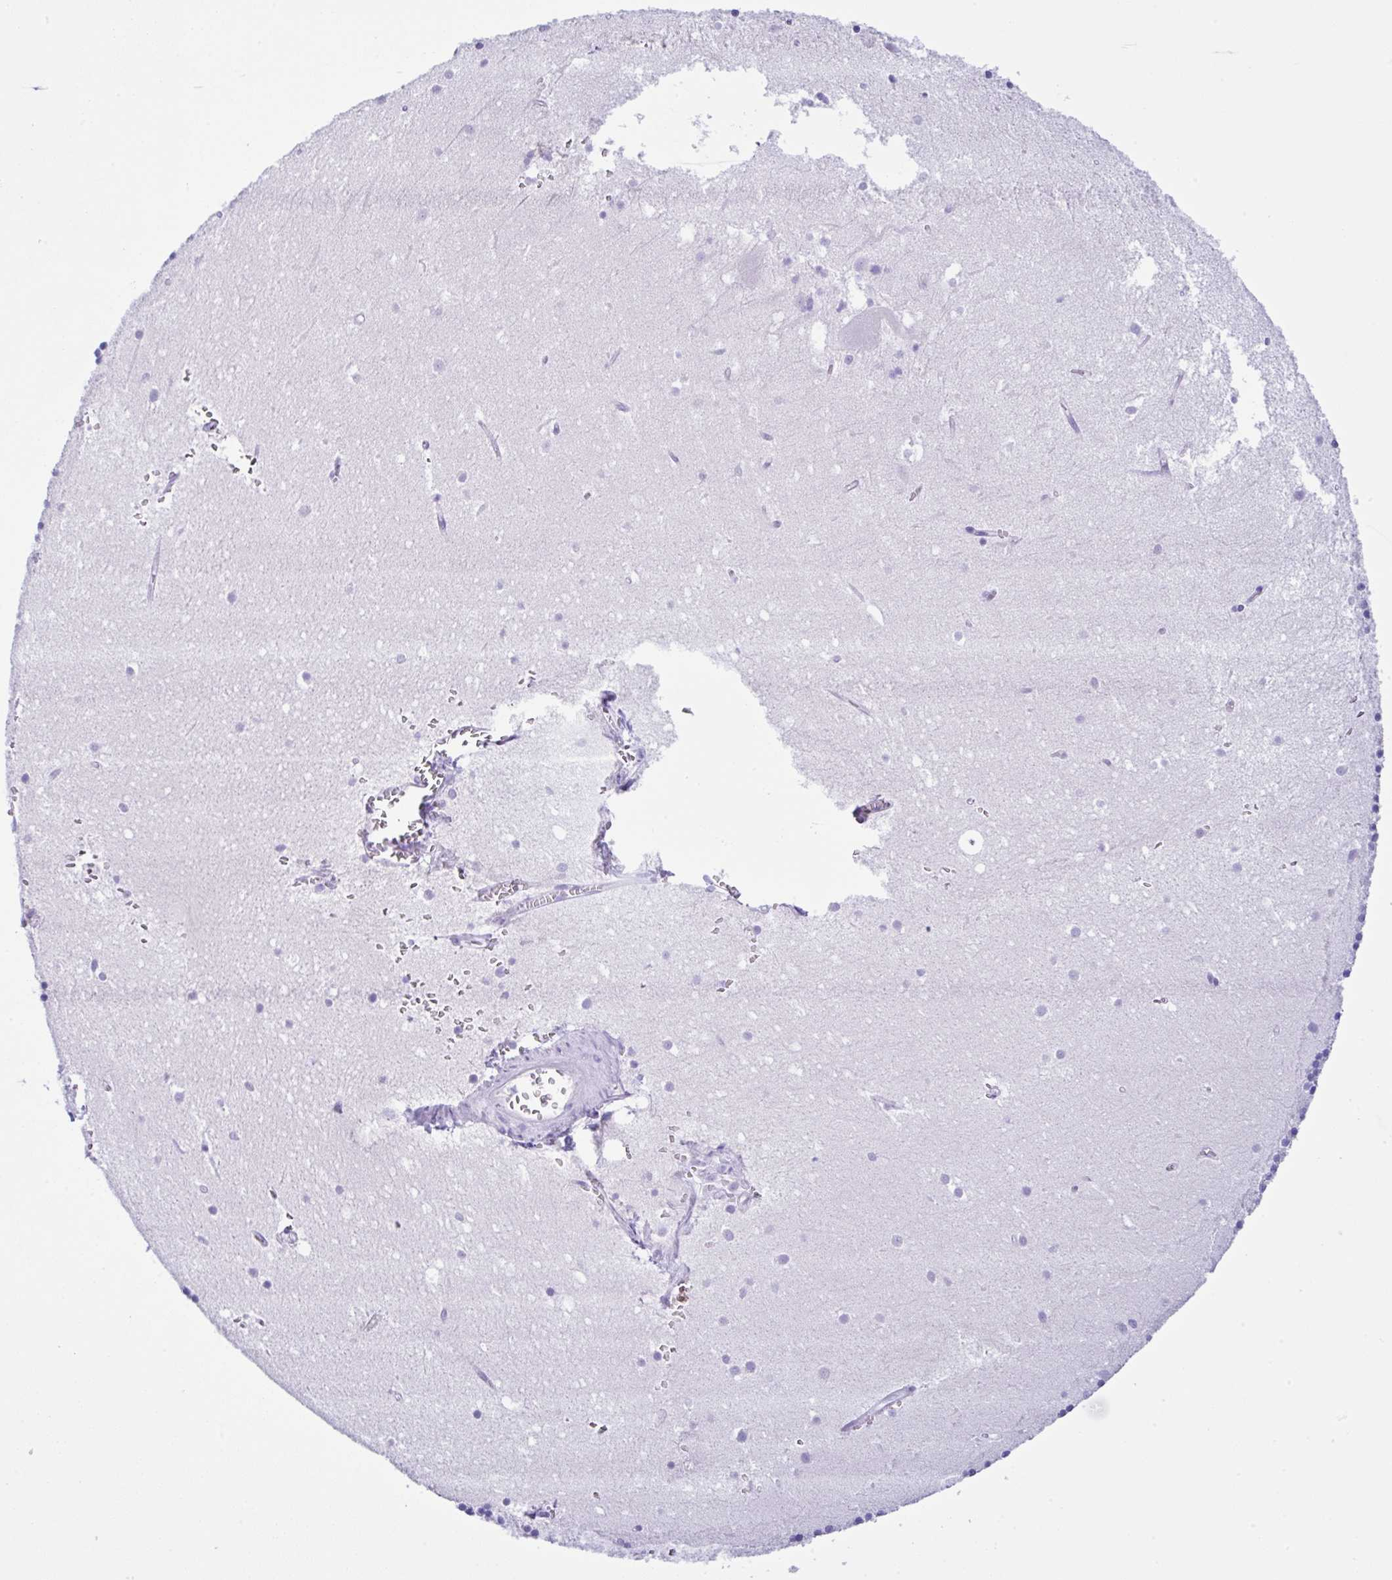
{"staining": {"intensity": "negative", "quantity": "none", "location": "none"}, "tissue": "cerebellum", "cell_type": "Cells in granular layer", "image_type": "normal", "snomed": [{"axis": "morphology", "description": "Normal tissue, NOS"}, {"axis": "topography", "description": "Cerebellum"}], "caption": "The image displays no significant expression in cells in granular layer of cerebellum. (Brightfield microscopy of DAB (3,3'-diaminobenzidine) IHC at high magnification).", "gene": "RRM2", "patient": {"sex": "male", "age": 54}}